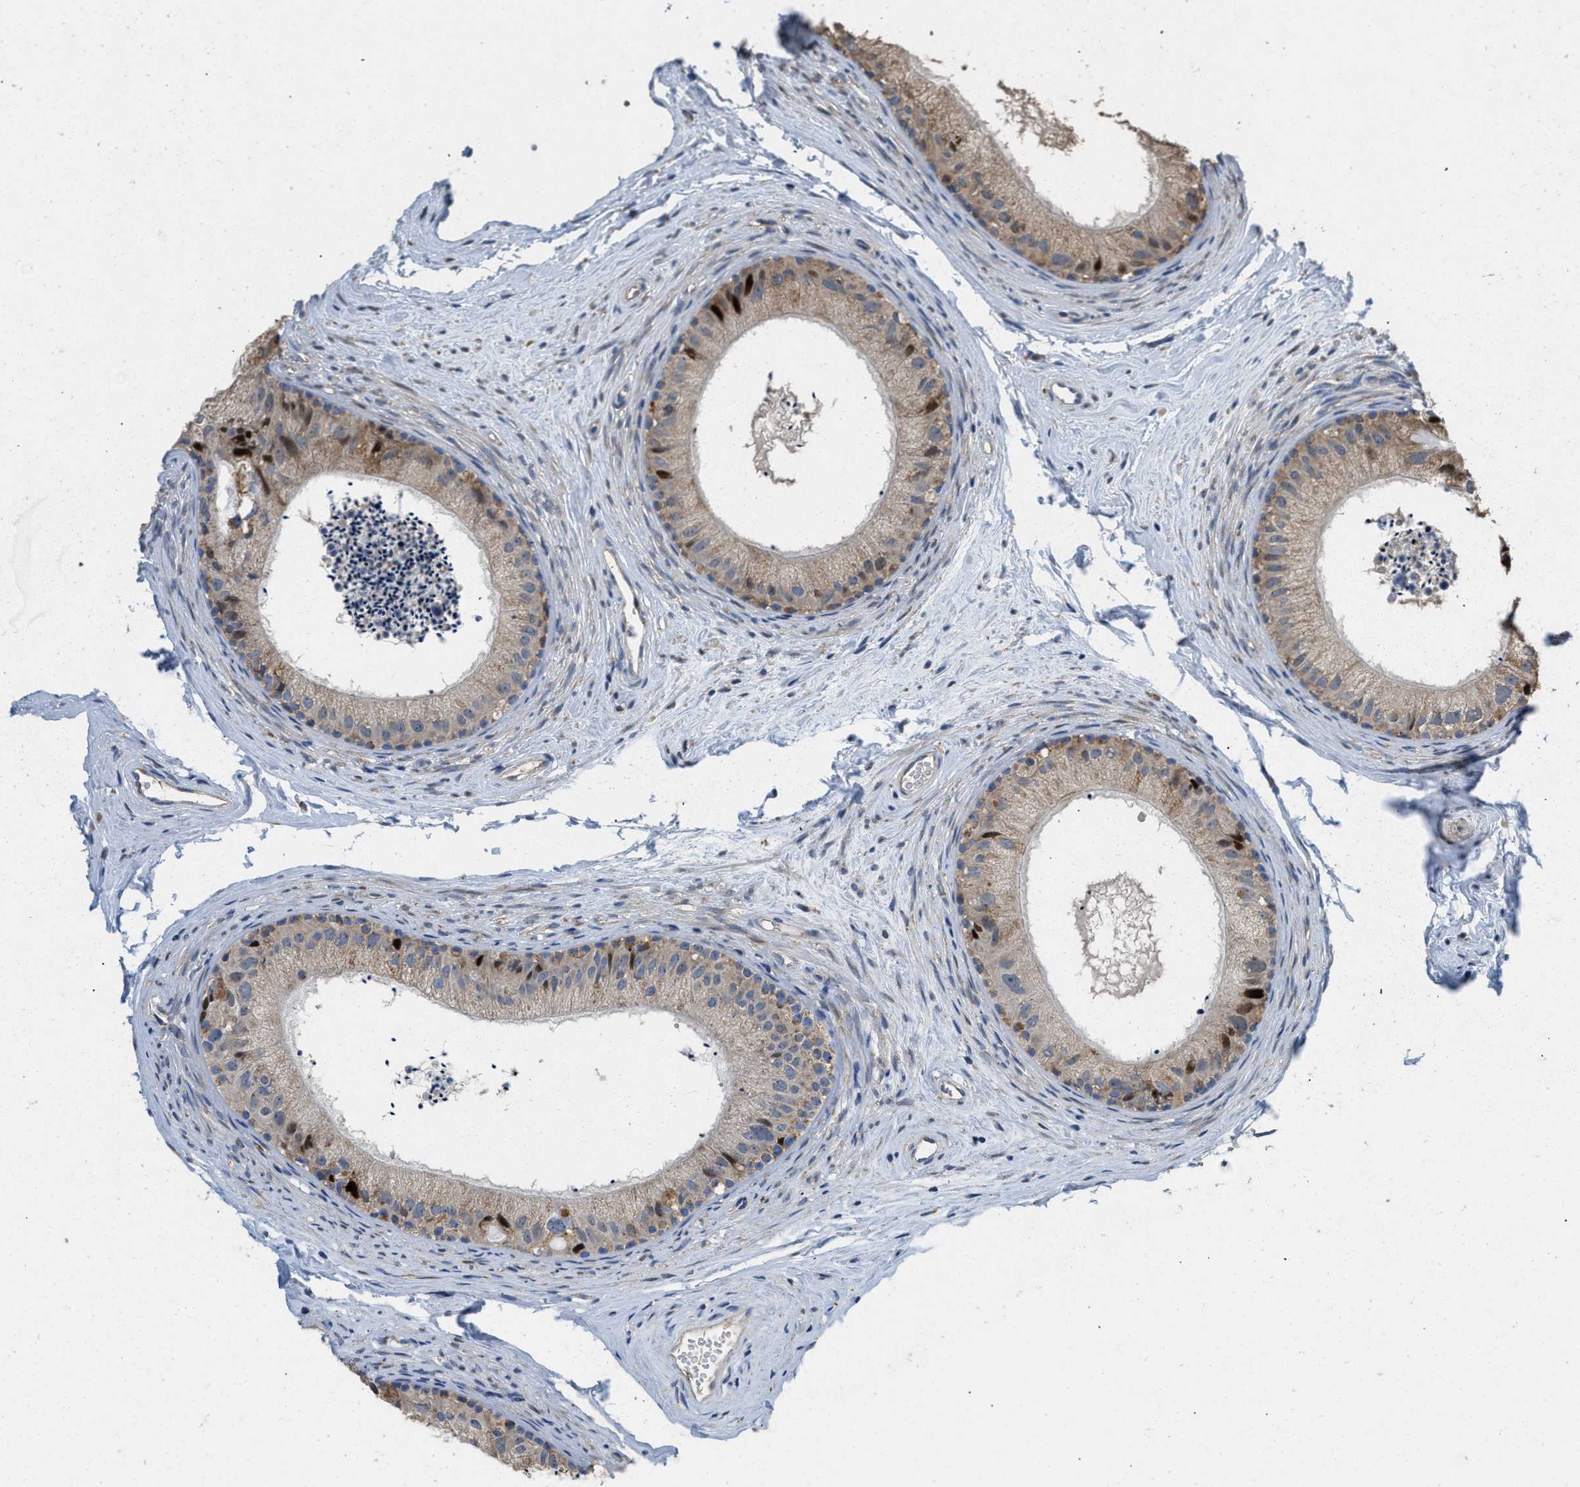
{"staining": {"intensity": "weak", "quantity": ">75%", "location": "cytoplasmic/membranous,nuclear"}, "tissue": "epididymis", "cell_type": "Glandular cells", "image_type": "normal", "snomed": [{"axis": "morphology", "description": "Normal tissue, NOS"}, {"axis": "topography", "description": "Epididymis"}], "caption": "IHC histopathology image of unremarkable epididymis: epididymis stained using IHC shows low levels of weak protein expression localized specifically in the cytoplasmic/membranous,nuclear of glandular cells, appearing as a cytoplasmic/membranous,nuclear brown color.", "gene": "TMEM150A", "patient": {"sex": "male", "age": 56}}